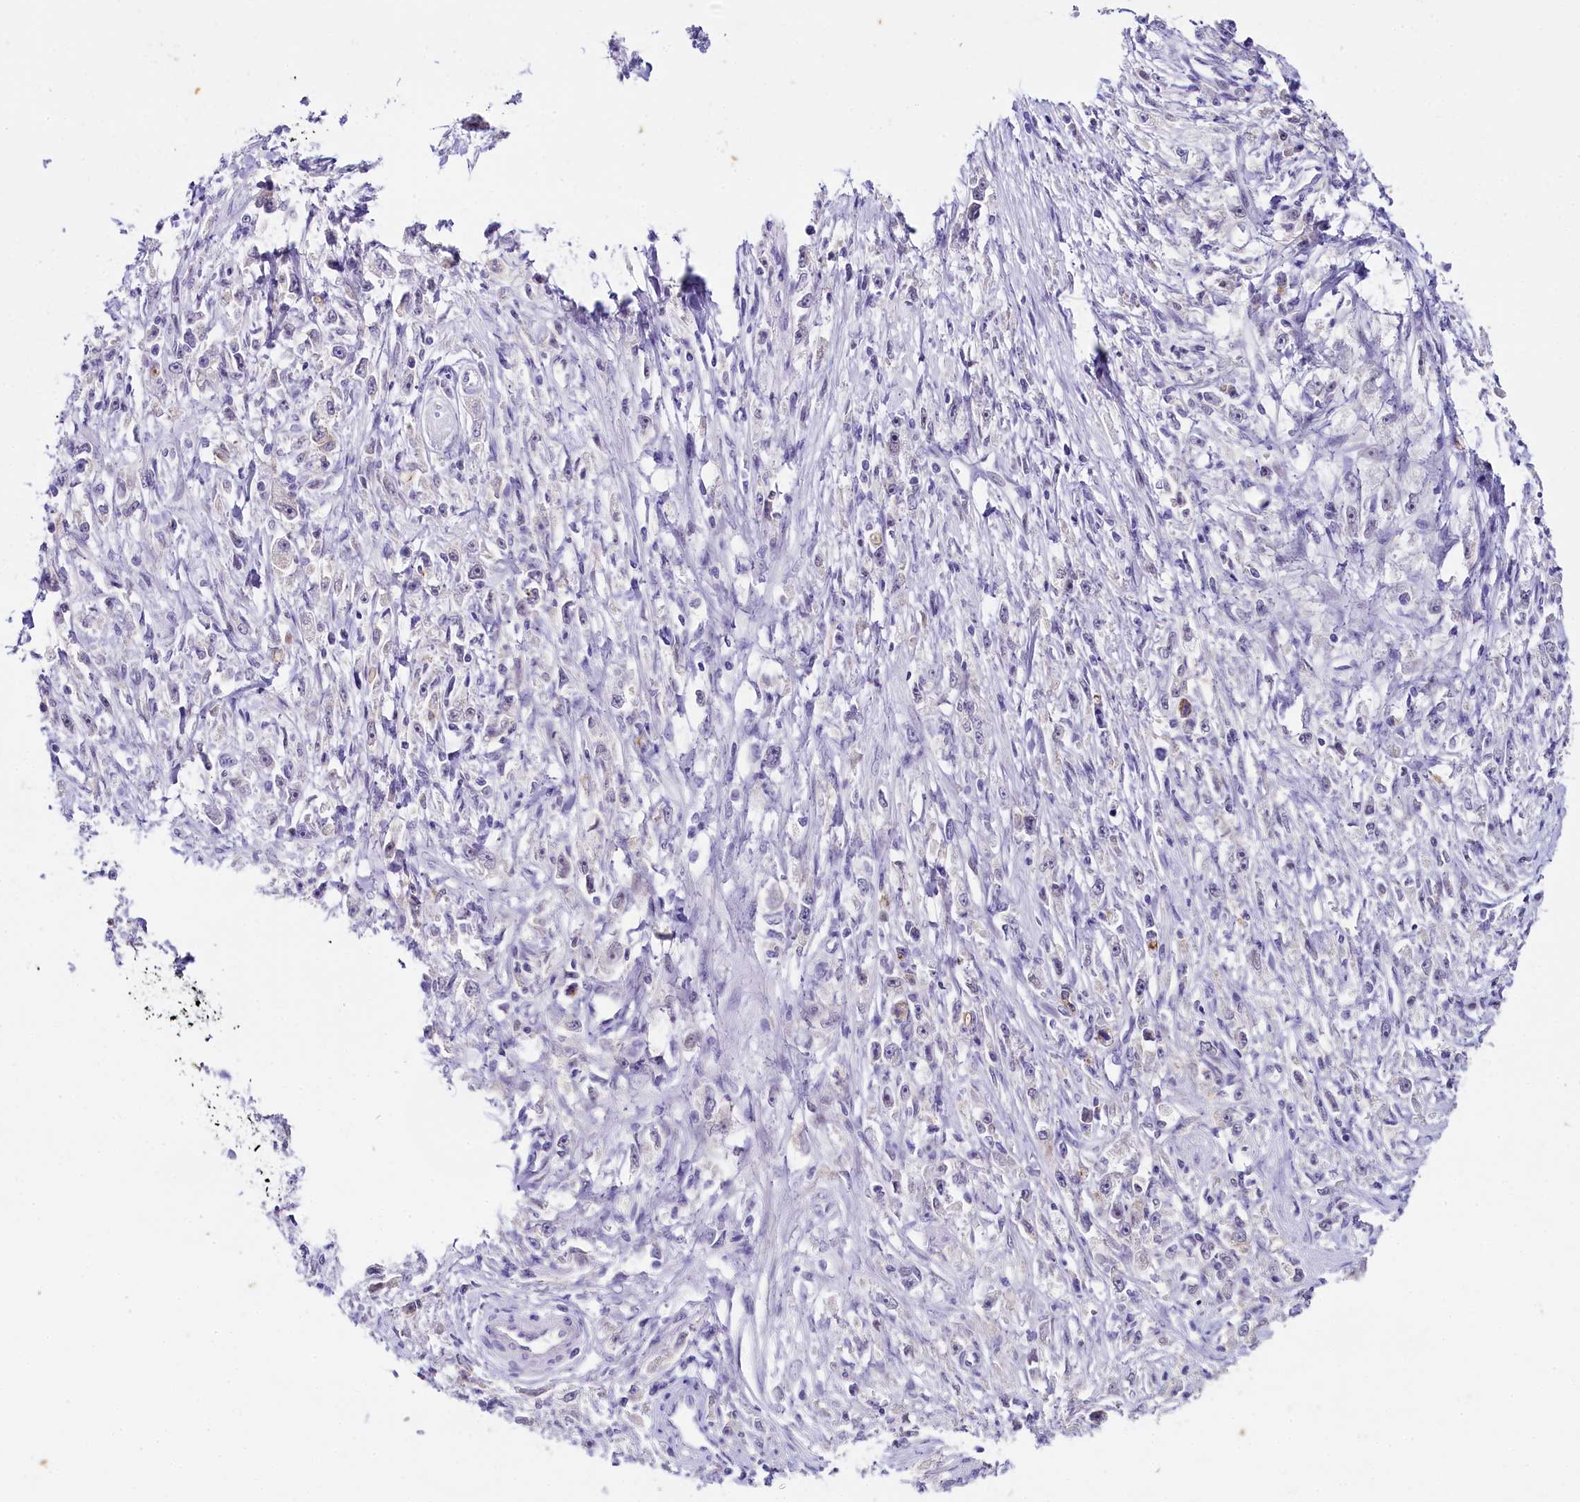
{"staining": {"intensity": "negative", "quantity": "none", "location": "none"}, "tissue": "stomach cancer", "cell_type": "Tumor cells", "image_type": "cancer", "snomed": [{"axis": "morphology", "description": "Adenocarcinoma, NOS"}, {"axis": "topography", "description": "Stomach"}], "caption": "Micrograph shows no significant protein expression in tumor cells of adenocarcinoma (stomach). (Stains: DAB immunohistochemistry with hematoxylin counter stain, Microscopy: brightfield microscopy at high magnification).", "gene": "OSGEP", "patient": {"sex": "female", "age": 59}}